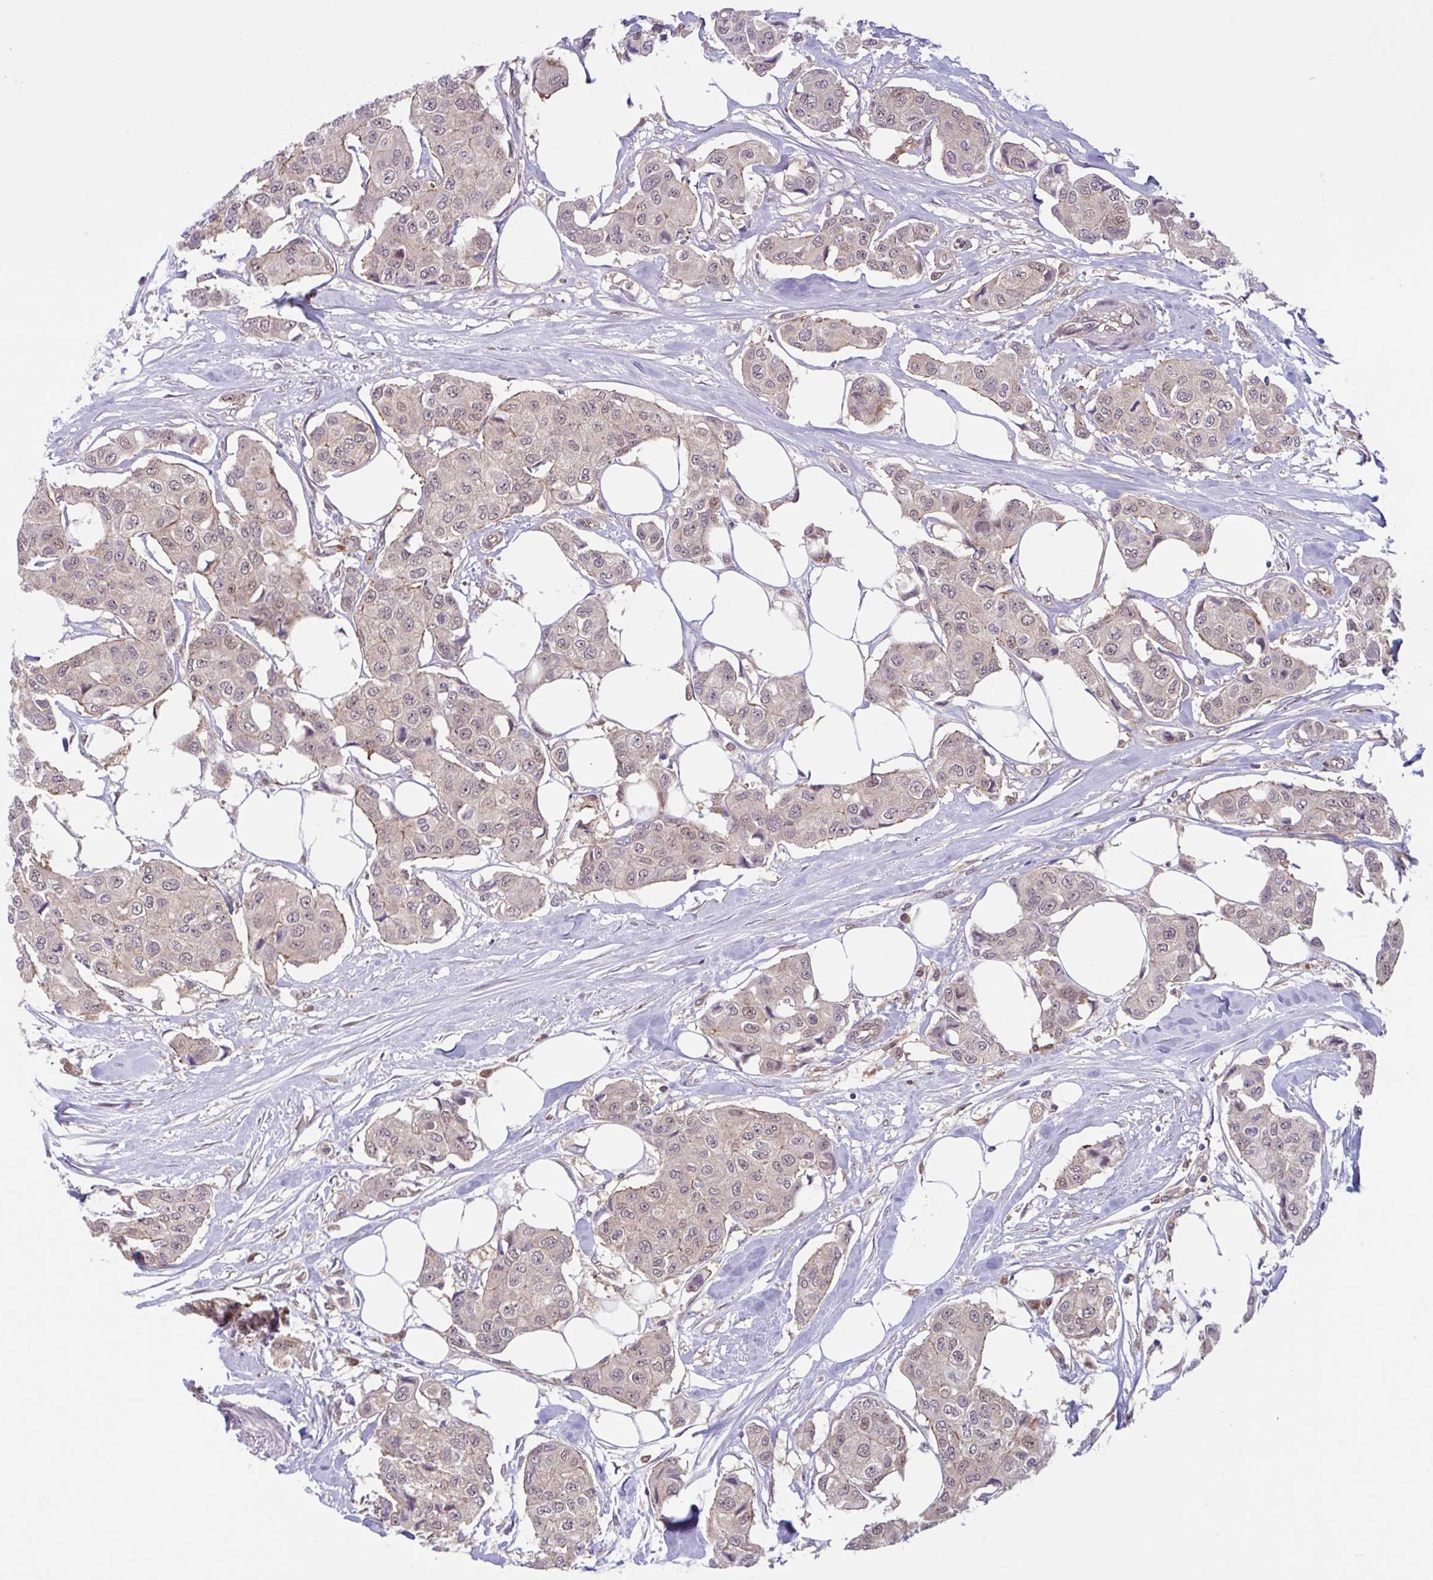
{"staining": {"intensity": "weak", "quantity": "25%-75%", "location": "cytoplasmic/membranous"}, "tissue": "breast cancer", "cell_type": "Tumor cells", "image_type": "cancer", "snomed": [{"axis": "morphology", "description": "Duct carcinoma"}, {"axis": "topography", "description": "Breast"}, {"axis": "topography", "description": "Lymph node"}], "caption": "Brown immunohistochemical staining in human breast cancer (infiltrating ductal carcinoma) exhibits weak cytoplasmic/membranous staining in approximately 25%-75% of tumor cells.", "gene": "HMBS", "patient": {"sex": "female", "age": 80}}